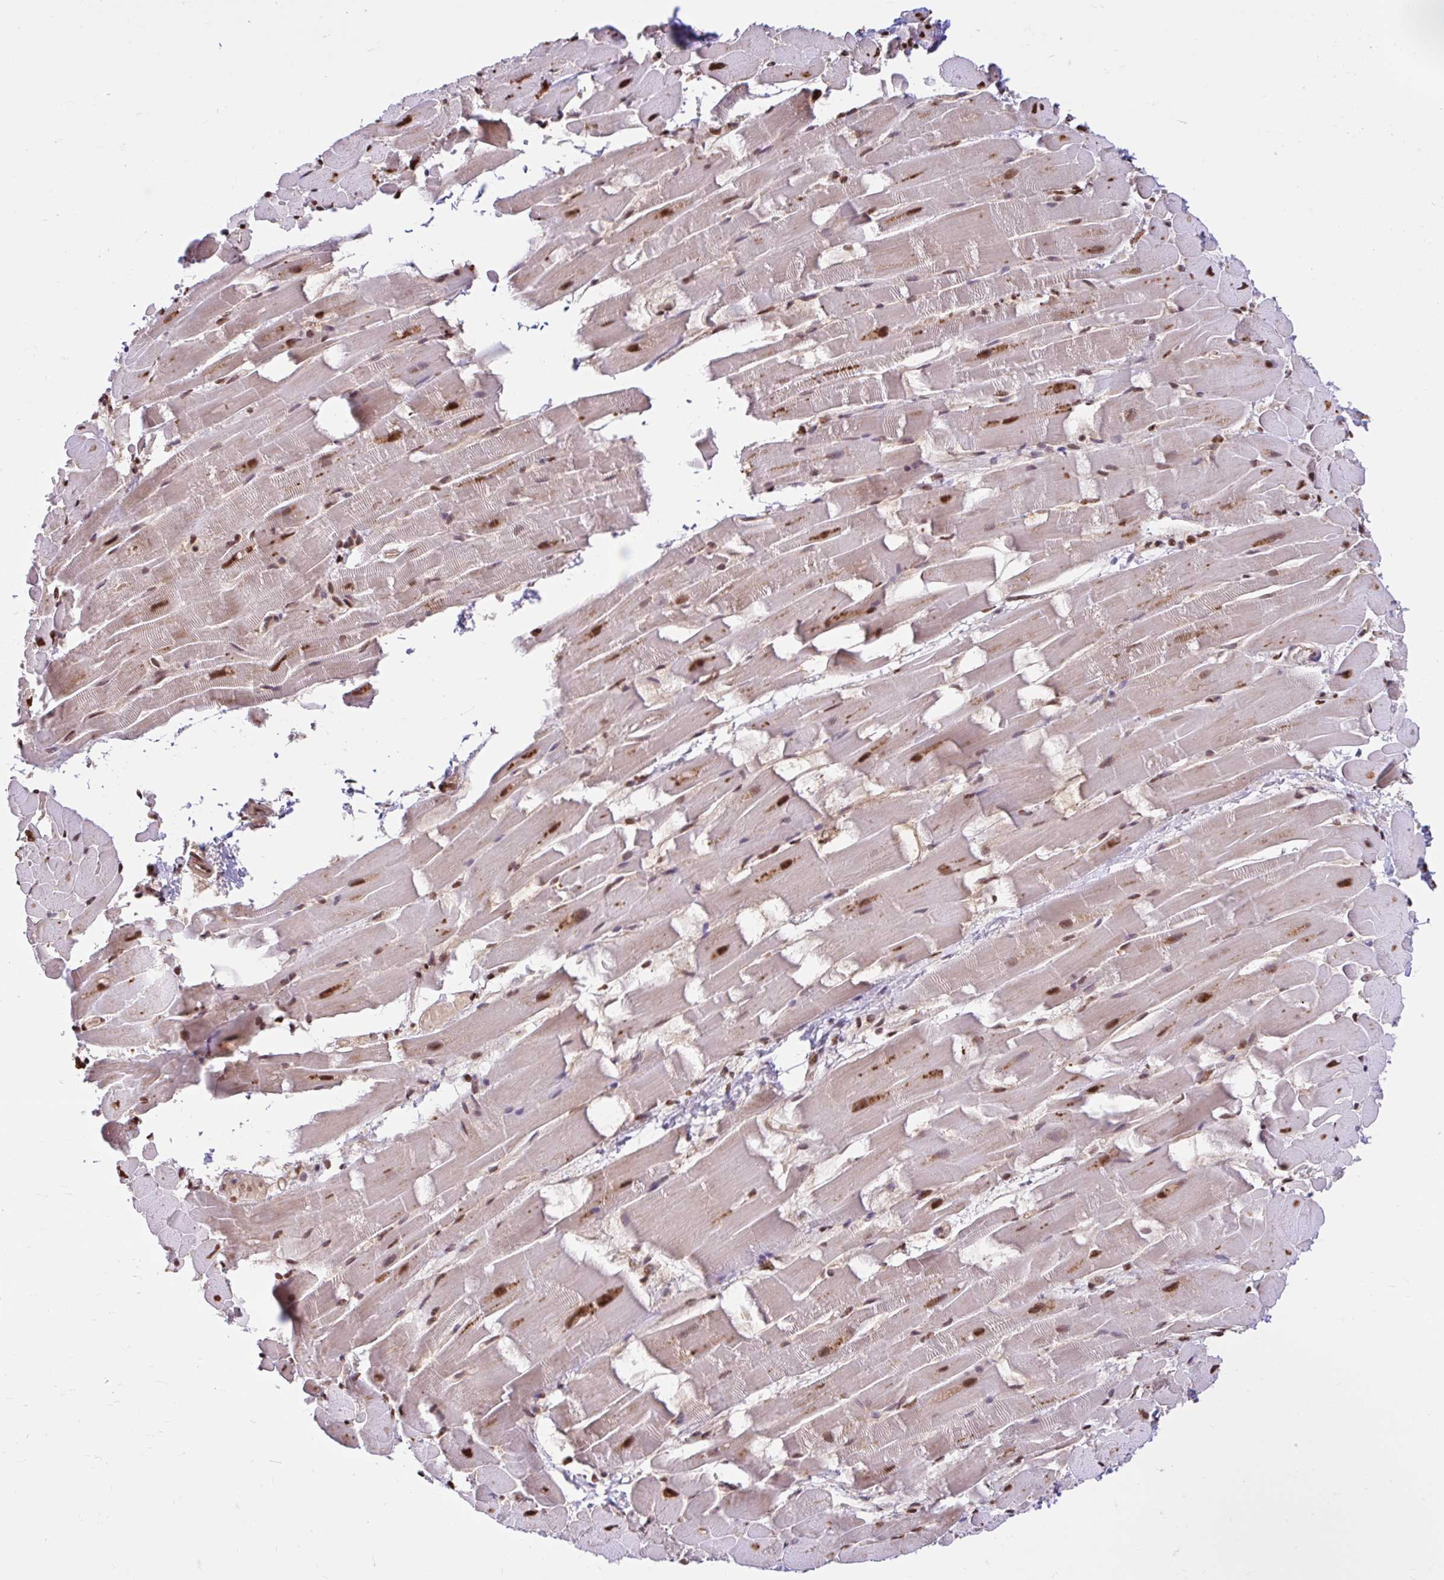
{"staining": {"intensity": "strong", "quantity": ">75%", "location": "cytoplasmic/membranous,nuclear"}, "tissue": "heart muscle", "cell_type": "Cardiomyocytes", "image_type": "normal", "snomed": [{"axis": "morphology", "description": "Normal tissue, NOS"}, {"axis": "topography", "description": "Heart"}], "caption": "This micrograph reveals unremarkable heart muscle stained with IHC to label a protein in brown. The cytoplasmic/membranous,nuclear of cardiomyocytes show strong positivity for the protein. Nuclei are counter-stained blue.", "gene": "ABCA9", "patient": {"sex": "male", "age": 37}}